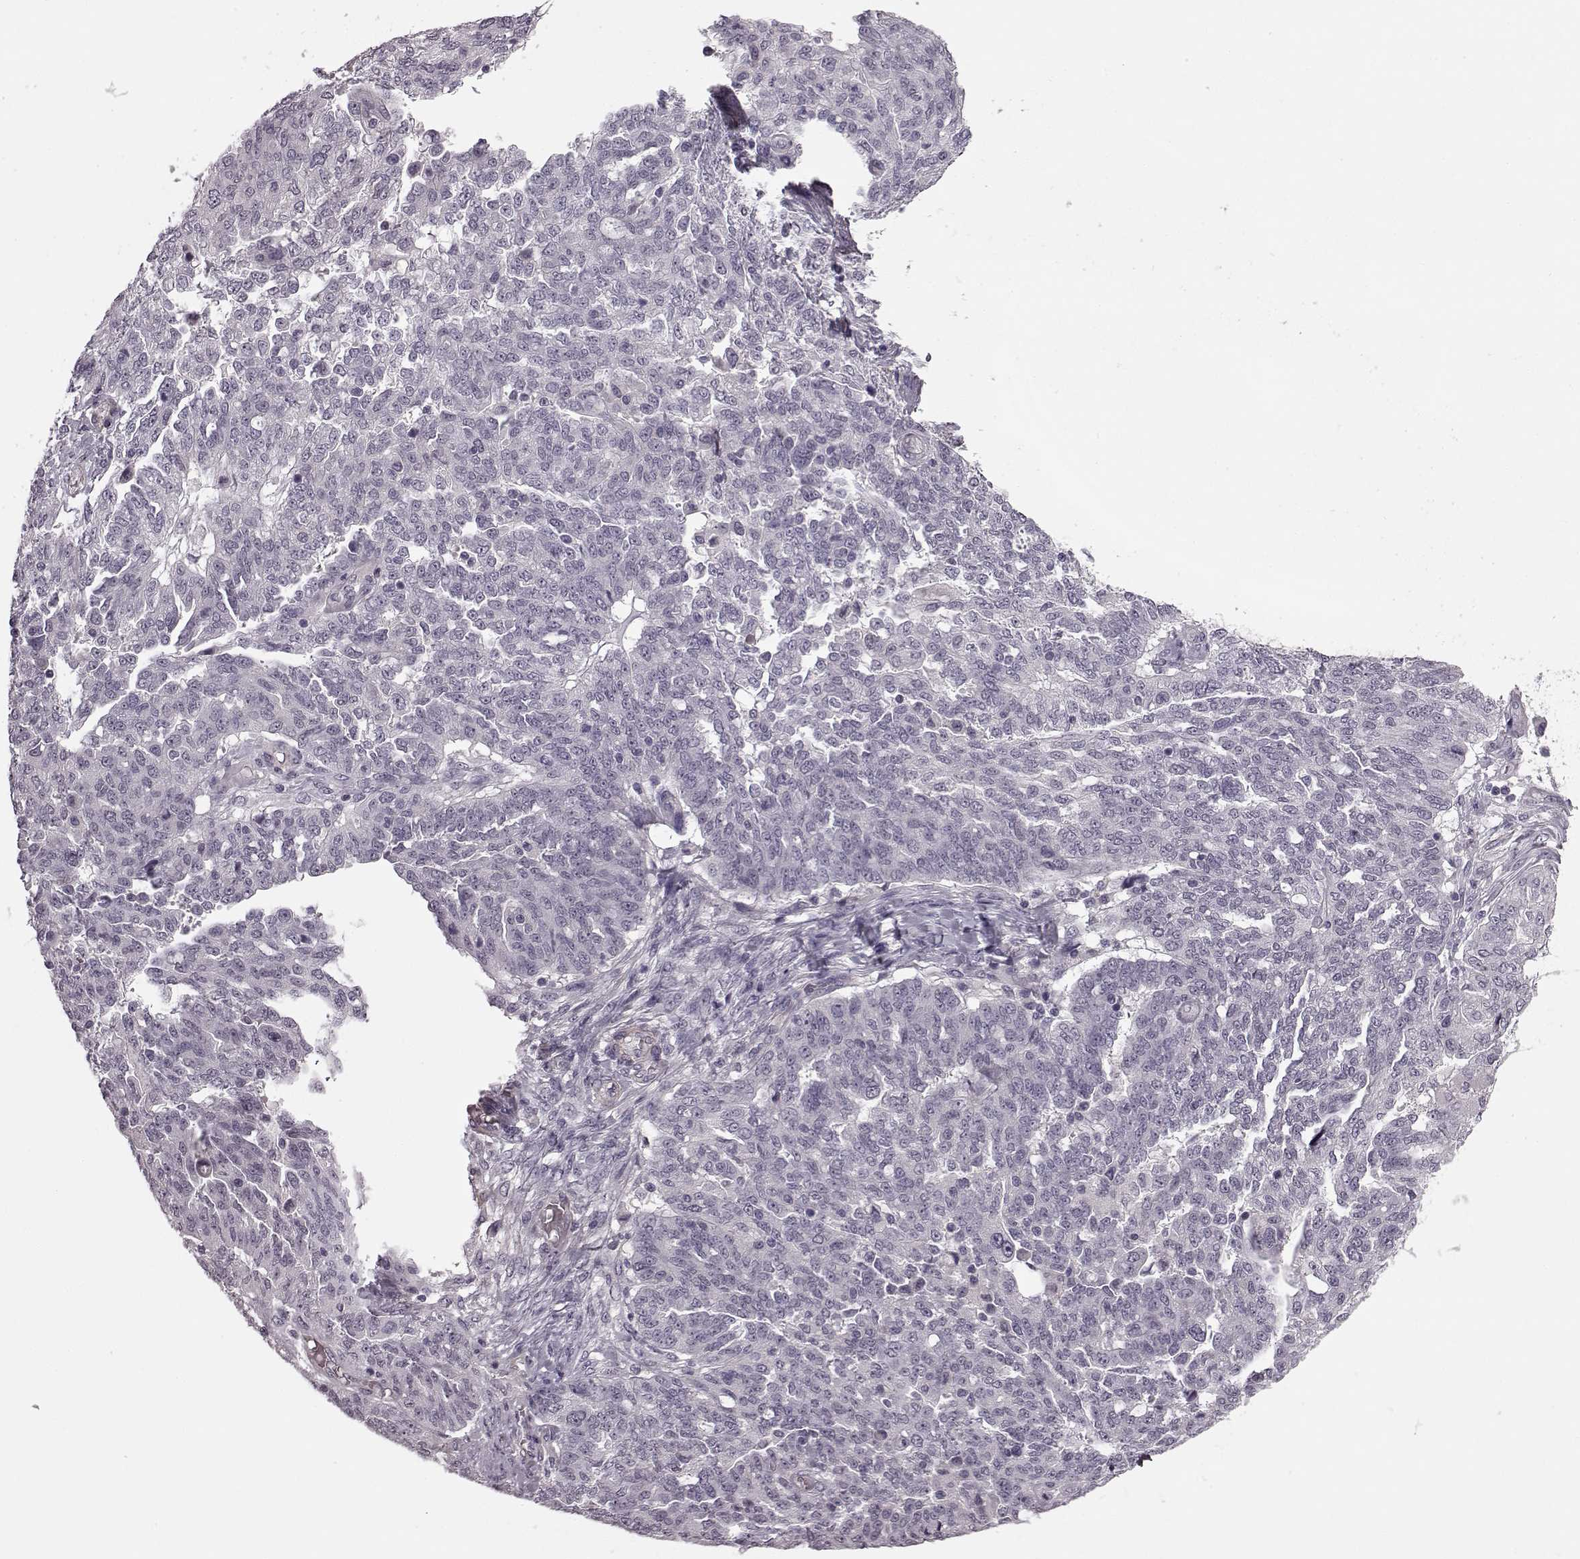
{"staining": {"intensity": "negative", "quantity": "none", "location": "none"}, "tissue": "ovarian cancer", "cell_type": "Tumor cells", "image_type": "cancer", "snomed": [{"axis": "morphology", "description": "Cystadenocarcinoma, serous, NOS"}, {"axis": "topography", "description": "Ovary"}], "caption": "Ovarian serous cystadenocarcinoma was stained to show a protein in brown. There is no significant staining in tumor cells. (Brightfield microscopy of DAB IHC at high magnification).", "gene": "SLCO3A1", "patient": {"sex": "female", "age": 67}}